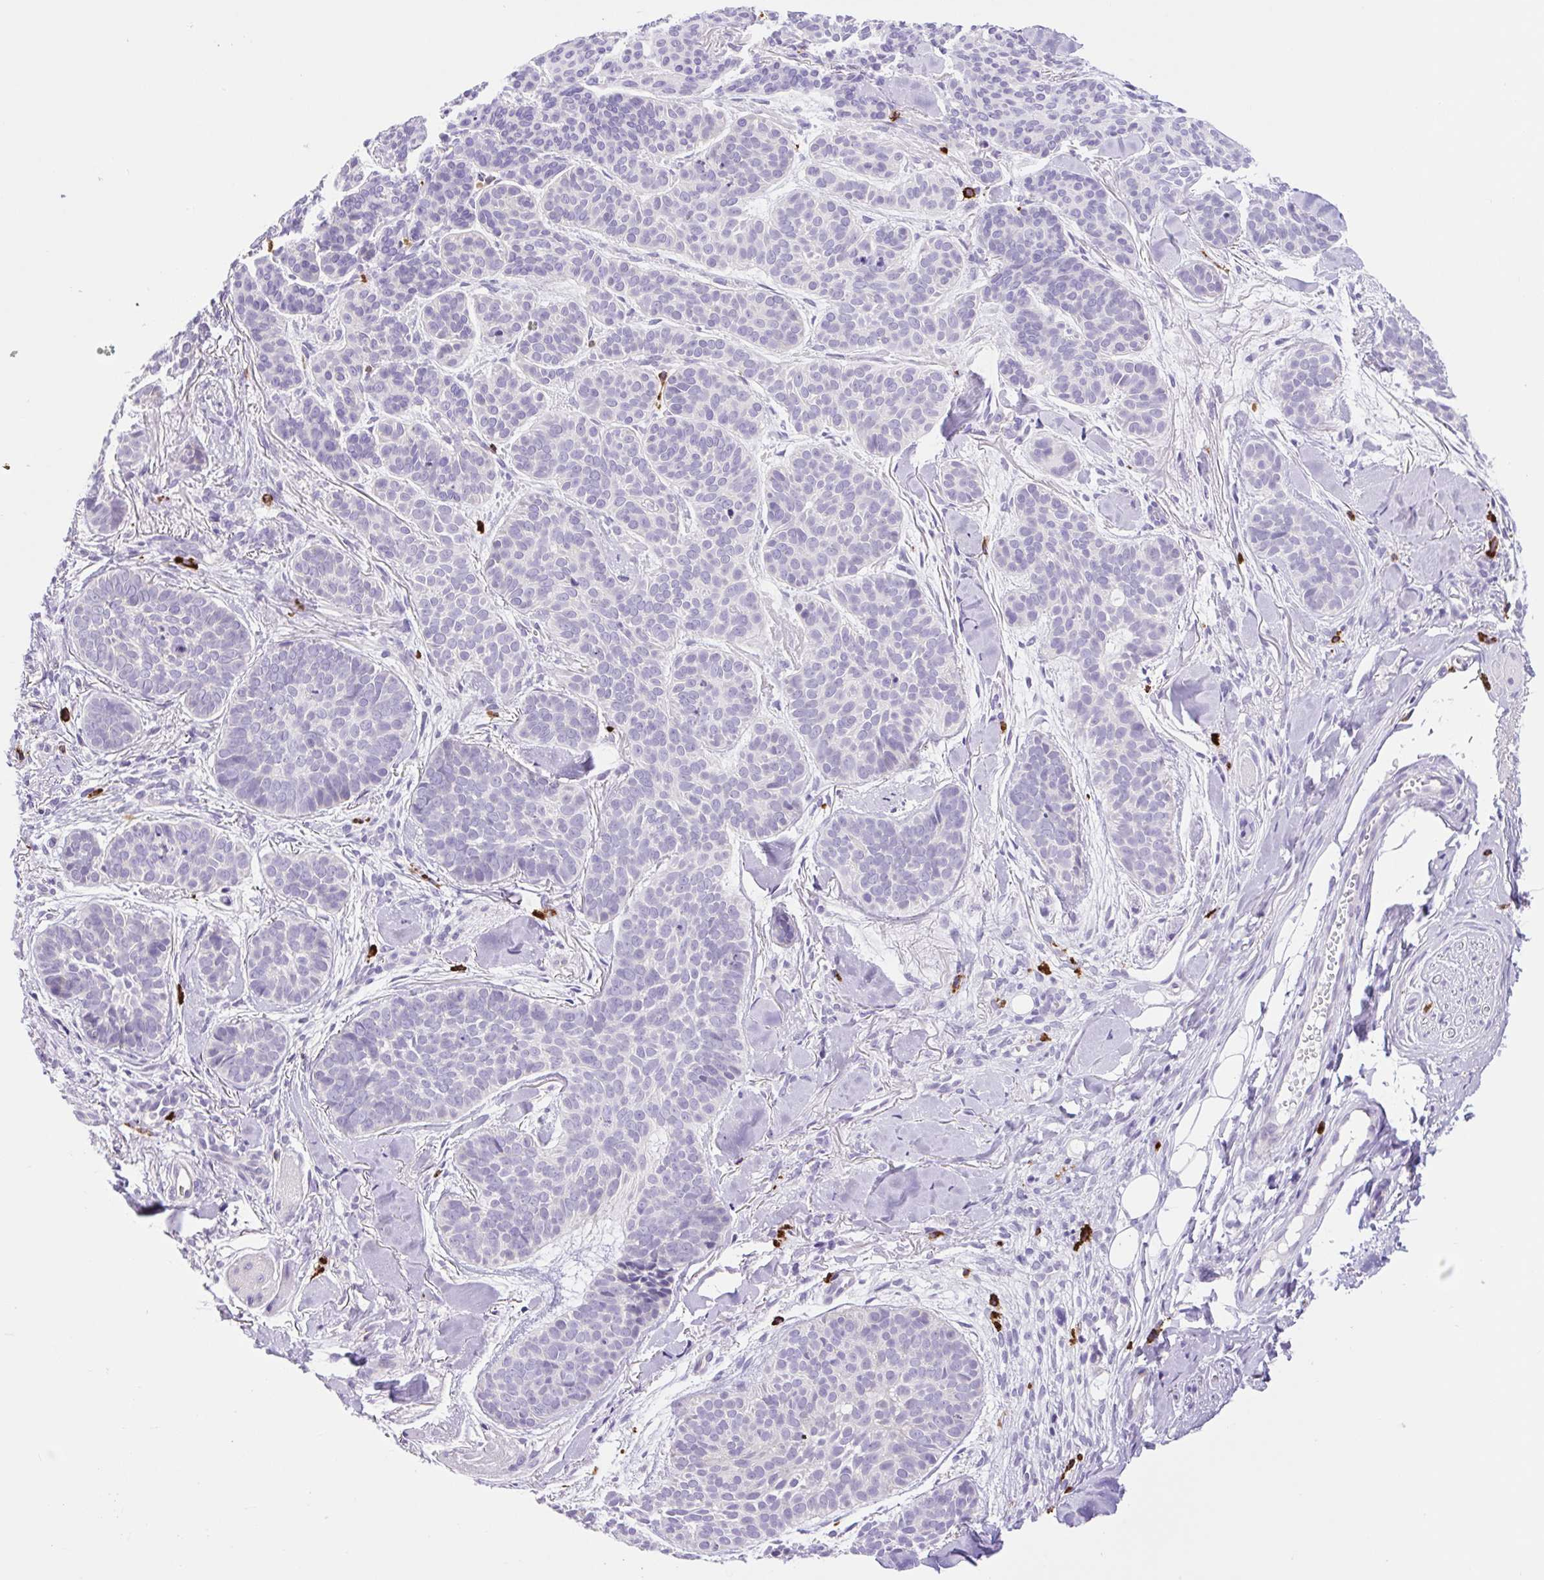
{"staining": {"intensity": "negative", "quantity": "none", "location": "none"}, "tissue": "skin cancer", "cell_type": "Tumor cells", "image_type": "cancer", "snomed": [{"axis": "morphology", "description": "Basal cell carcinoma"}, {"axis": "topography", "description": "Skin"}, {"axis": "topography", "description": "Skin of nose"}], "caption": "Human skin cancer (basal cell carcinoma) stained for a protein using IHC demonstrates no positivity in tumor cells.", "gene": "FAM177B", "patient": {"sex": "female", "age": 81}}